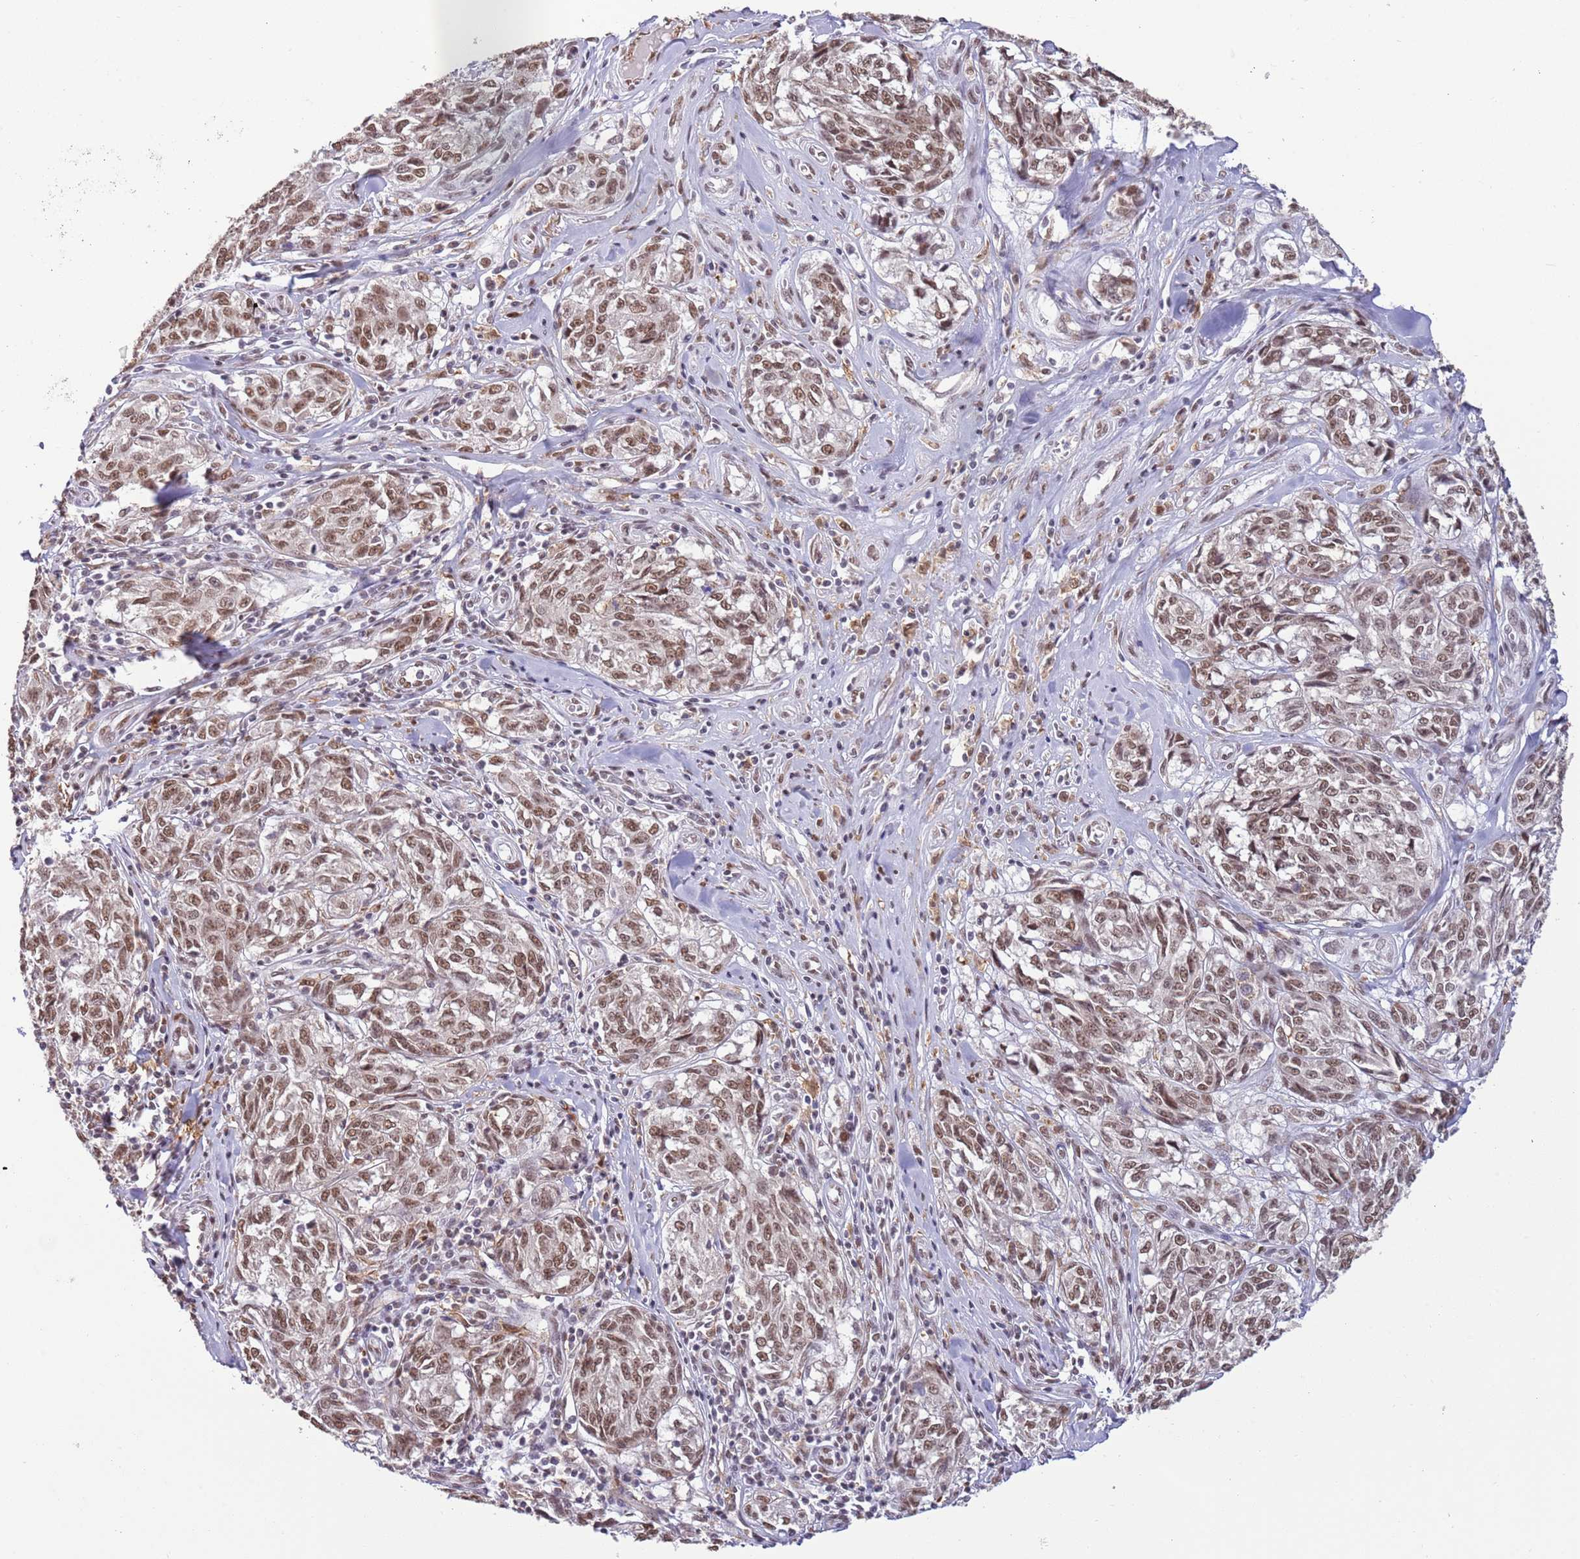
{"staining": {"intensity": "moderate", "quantity": ">75%", "location": "nuclear"}, "tissue": "melanoma", "cell_type": "Tumor cells", "image_type": "cancer", "snomed": [{"axis": "morphology", "description": "Normal tissue, NOS"}, {"axis": "morphology", "description": "Malignant melanoma, NOS"}, {"axis": "topography", "description": "Skin"}], "caption": "This image displays malignant melanoma stained with immunohistochemistry (IHC) to label a protein in brown. The nuclear of tumor cells show moderate positivity for the protein. Nuclei are counter-stained blue.", "gene": "TRIM32", "patient": {"sex": "female", "age": 64}}